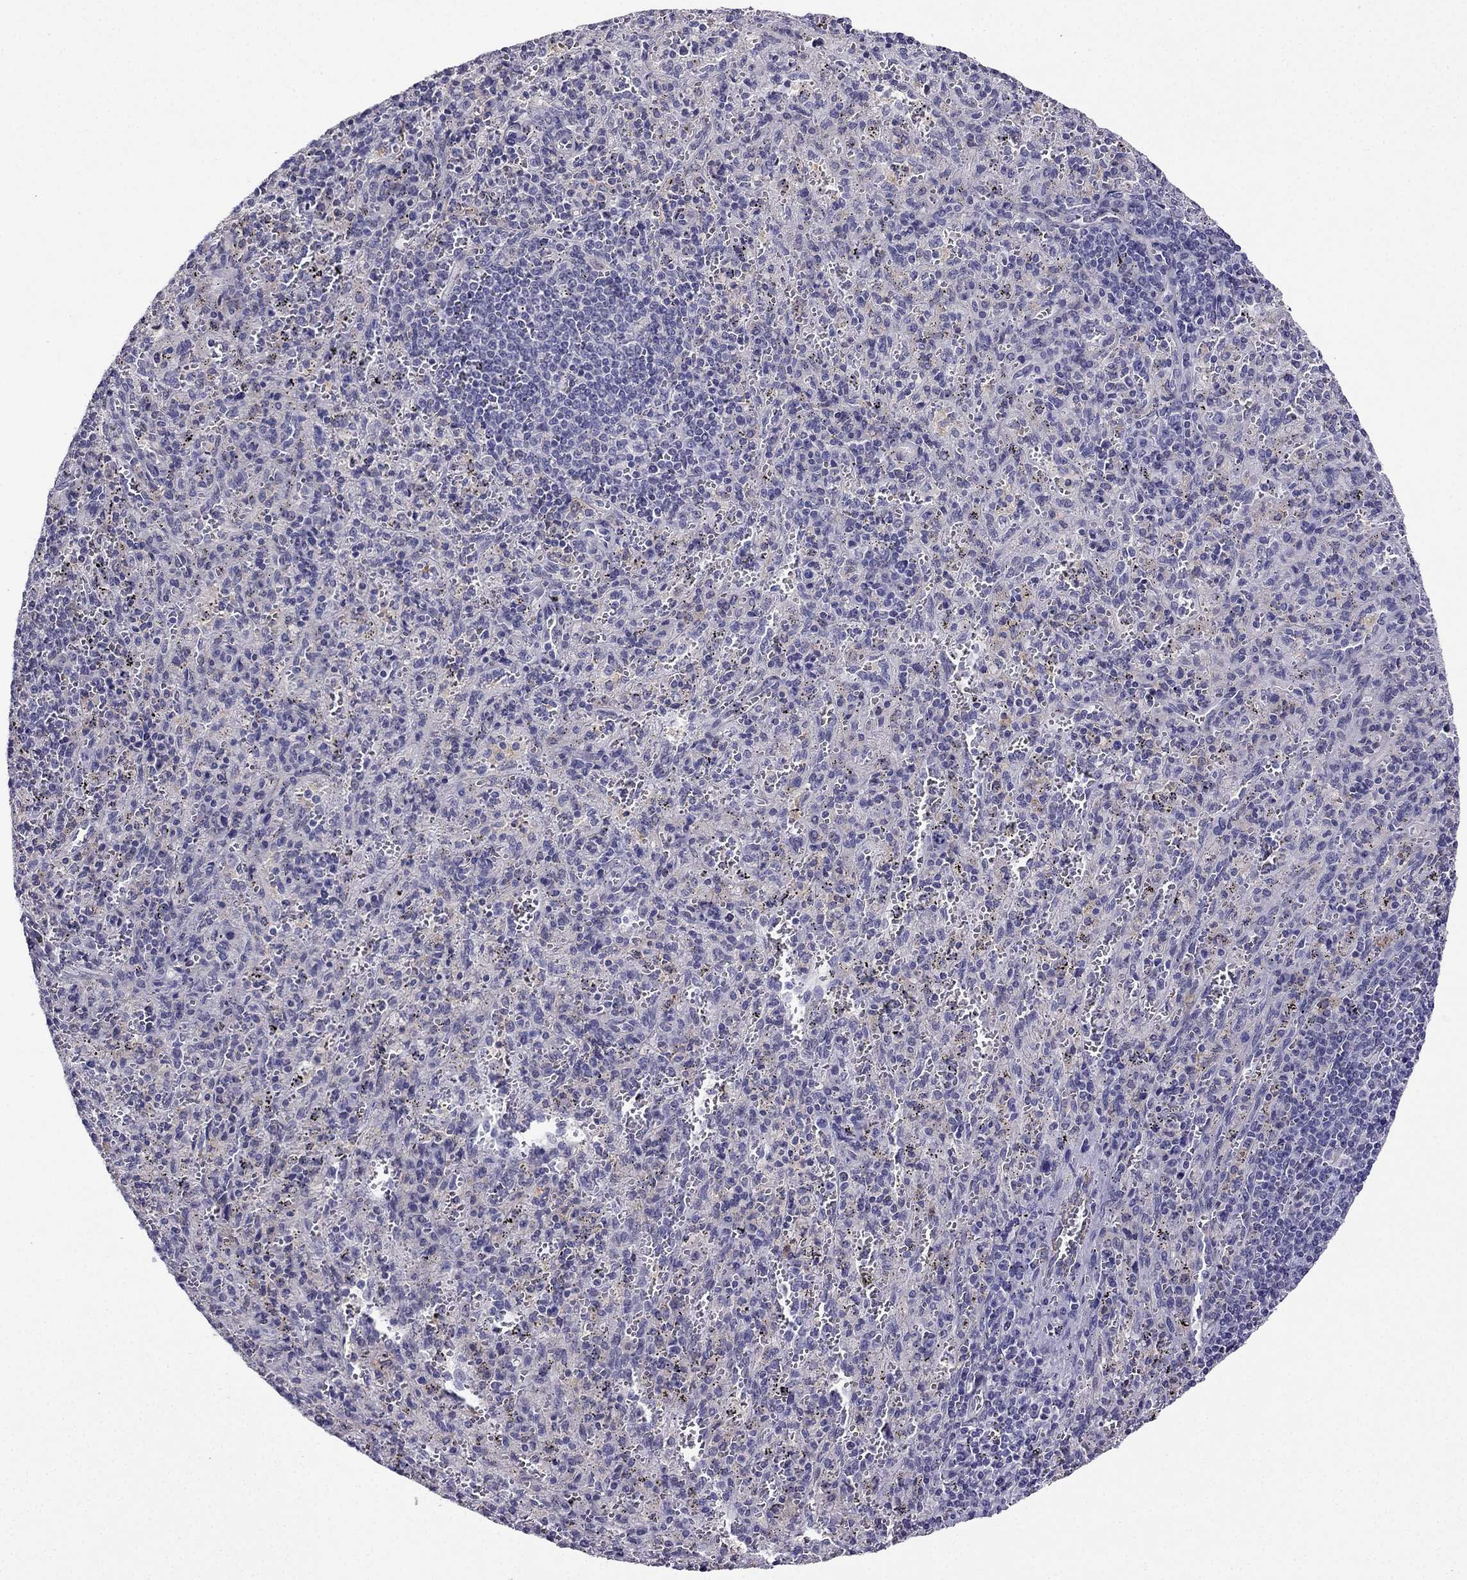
{"staining": {"intensity": "negative", "quantity": "none", "location": "none"}, "tissue": "spleen", "cell_type": "Cells in red pulp", "image_type": "normal", "snomed": [{"axis": "morphology", "description": "Normal tissue, NOS"}, {"axis": "topography", "description": "Spleen"}], "caption": "This is a image of immunohistochemistry (IHC) staining of unremarkable spleen, which shows no expression in cells in red pulp.", "gene": "KCNJ10", "patient": {"sex": "male", "age": 57}}